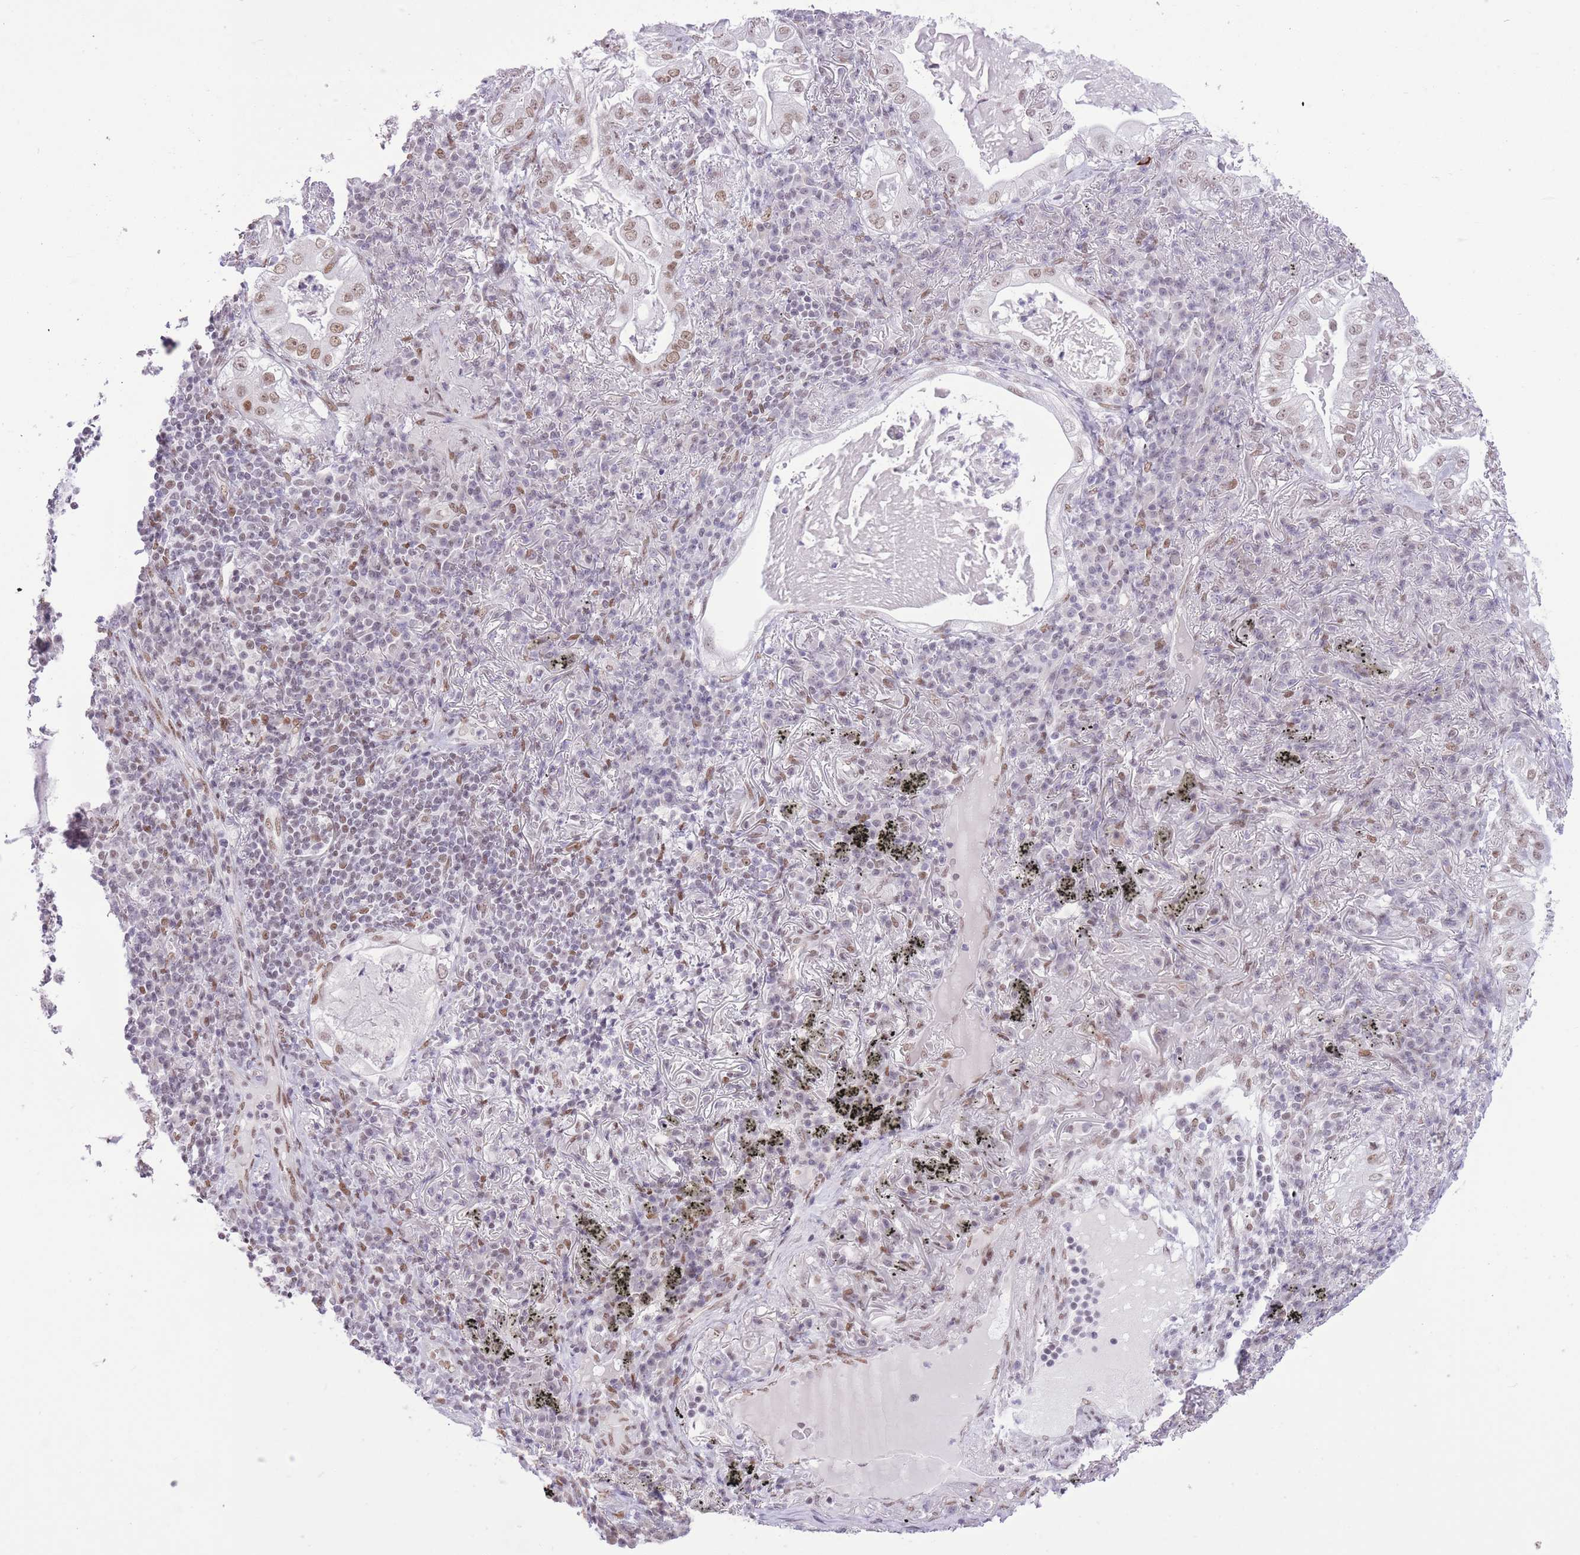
{"staining": {"intensity": "moderate", "quantity": ">75%", "location": "nuclear"}, "tissue": "lung cancer", "cell_type": "Tumor cells", "image_type": "cancer", "snomed": [{"axis": "morphology", "description": "Adenocarcinoma, NOS"}, {"axis": "topography", "description": "Lung"}], "caption": "Moderate nuclear expression for a protein is appreciated in approximately >75% of tumor cells of lung cancer using immunohistochemistry (IHC).", "gene": "ZBED5", "patient": {"sex": "female", "age": 73}}